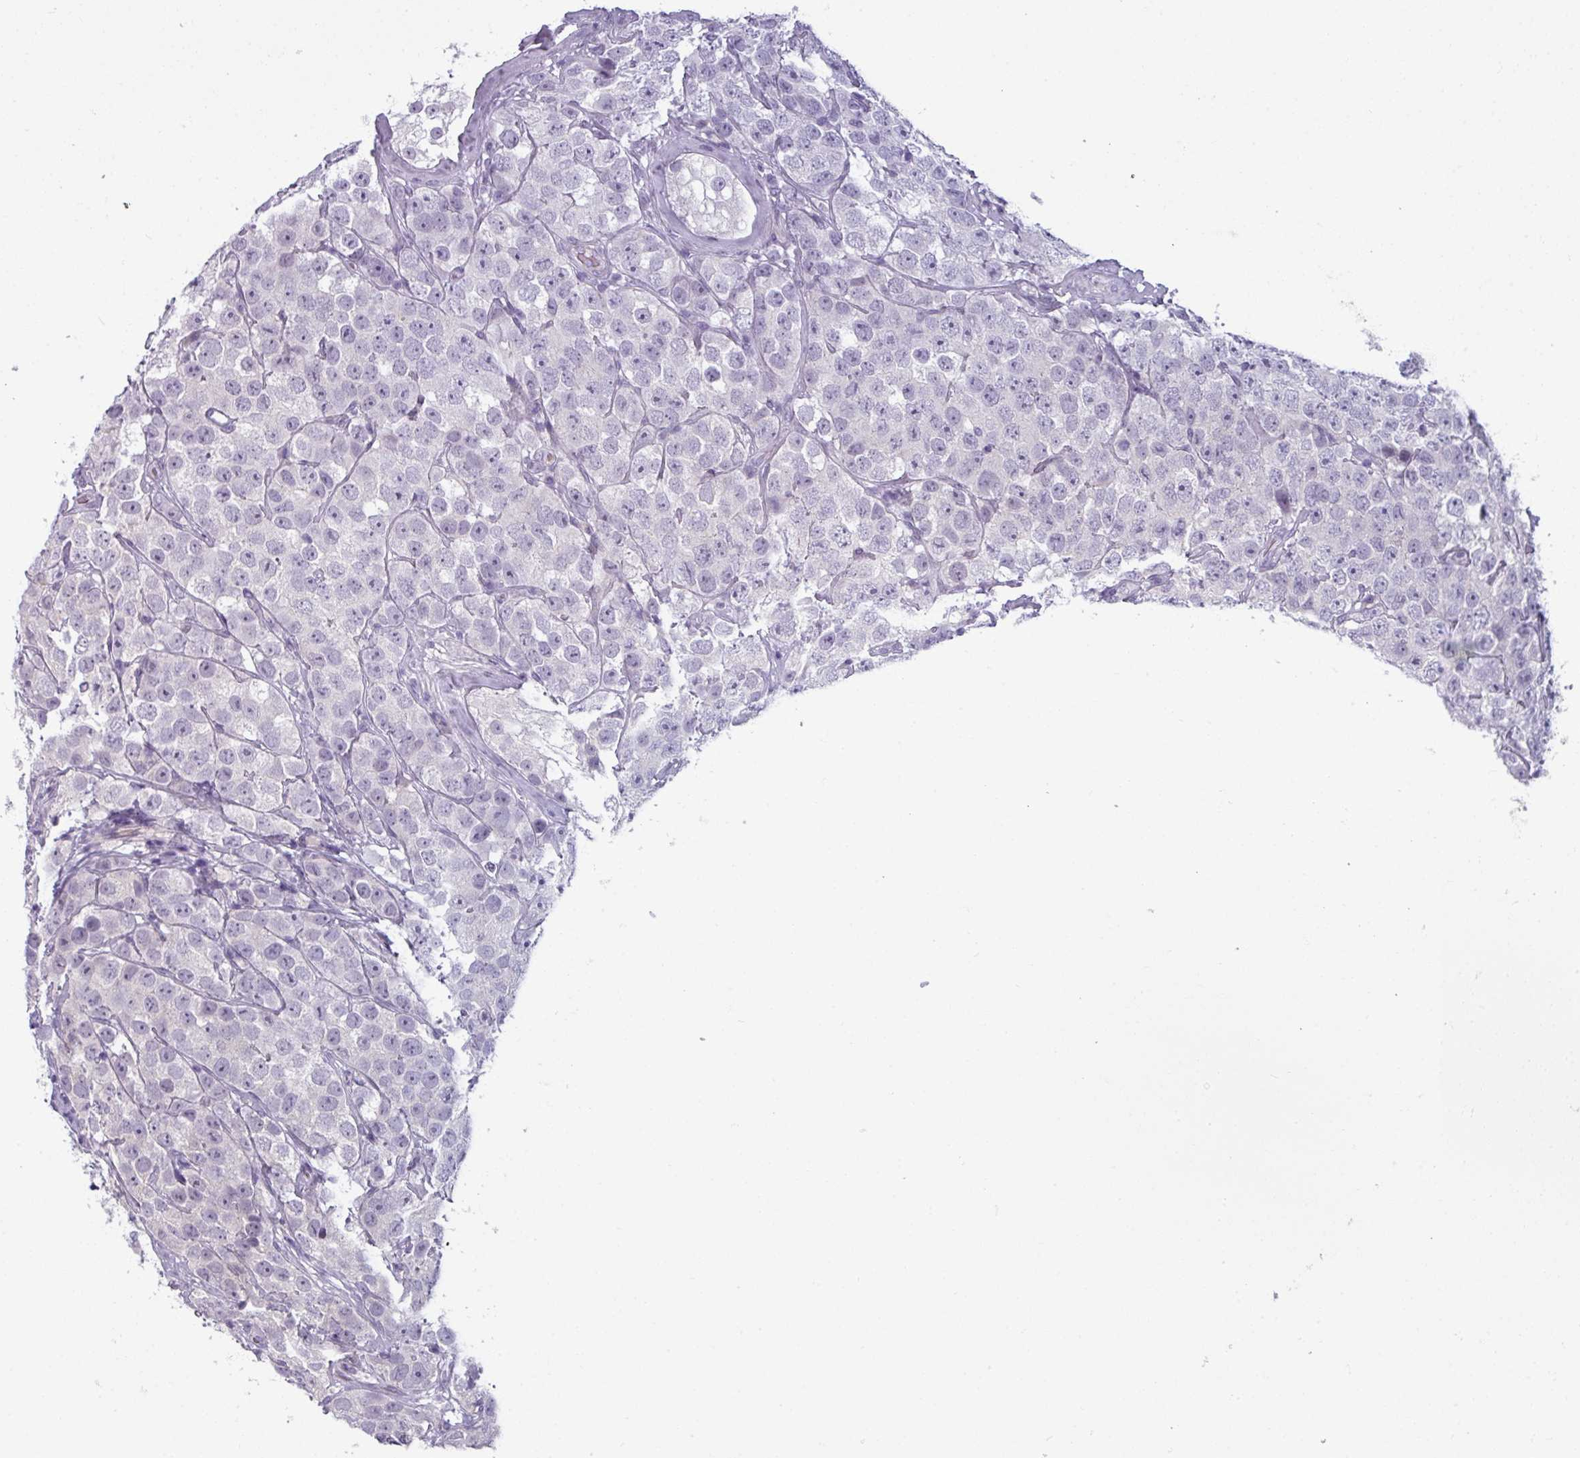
{"staining": {"intensity": "negative", "quantity": "none", "location": "none"}, "tissue": "testis cancer", "cell_type": "Tumor cells", "image_type": "cancer", "snomed": [{"axis": "morphology", "description": "Seminoma, NOS"}, {"axis": "topography", "description": "Testis"}], "caption": "An image of human testis cancer (seminoma) is negative for staining in tumor cells.", "gene": "UVSSA", "patient": {"sex": "male", "age": 28}}